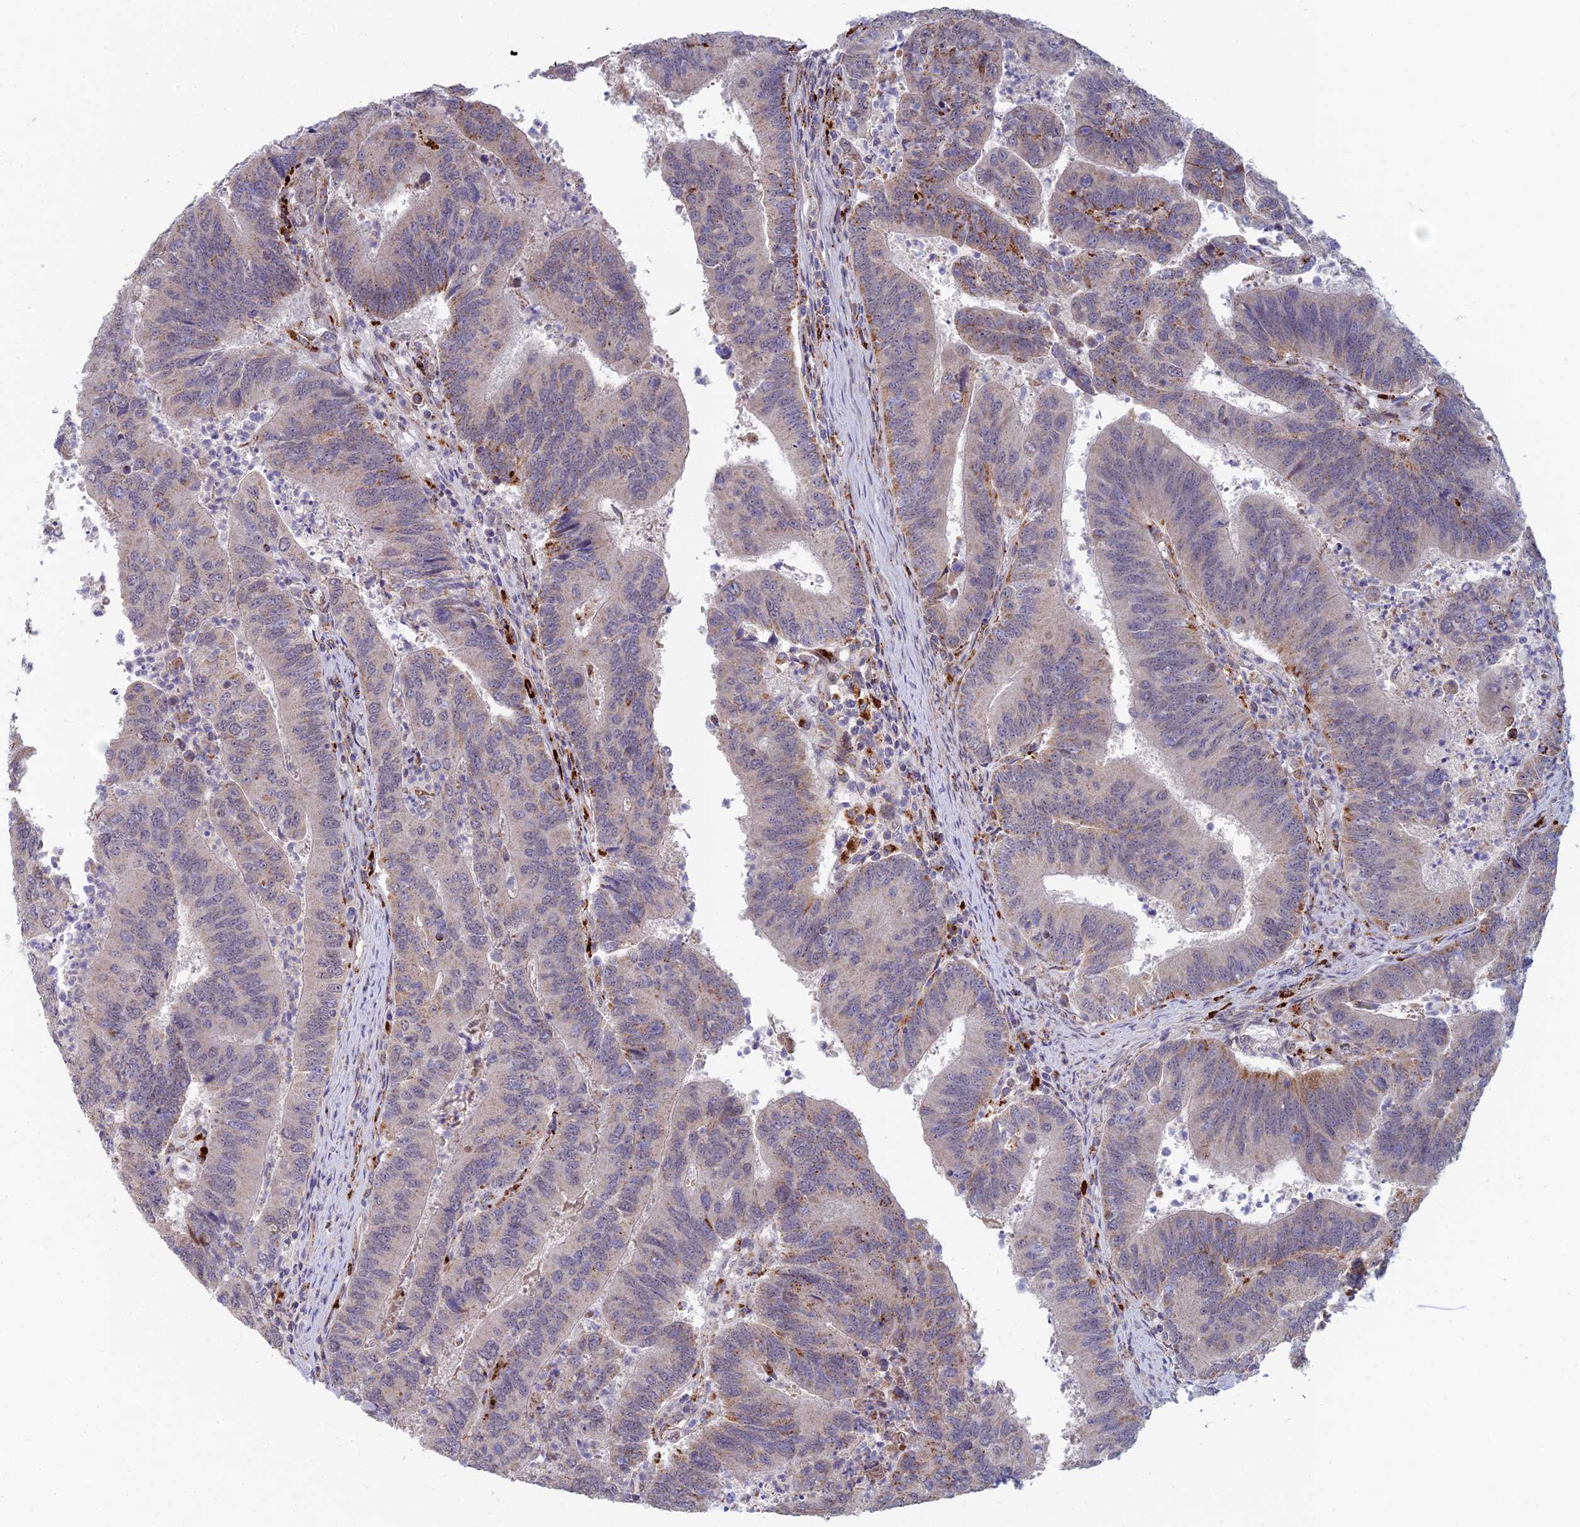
{"staining": {"intensity": "moderate", "quantity": "<25%", "location": "cytoplasmic/membranous"}, "tissue": "colorectal cancer", "cell_type": "Tumor cells", "image_type": "cancer", "snomed": [{"axis": "morphology", "description": "Adenocarcinoma, NOS"}, {"axis": "topography", "description": "Colon"}], "caption": "Colorectal cancer stained with DAB (3,3'-diaminobenzidine) IHC shows low levels of moderate cytoplasmic/membranous expression in about <25% of tumor cells. Nuclei are stained in blue.", "gene": "FOXS1", "patient": {"sex": "female", "age": 67}}